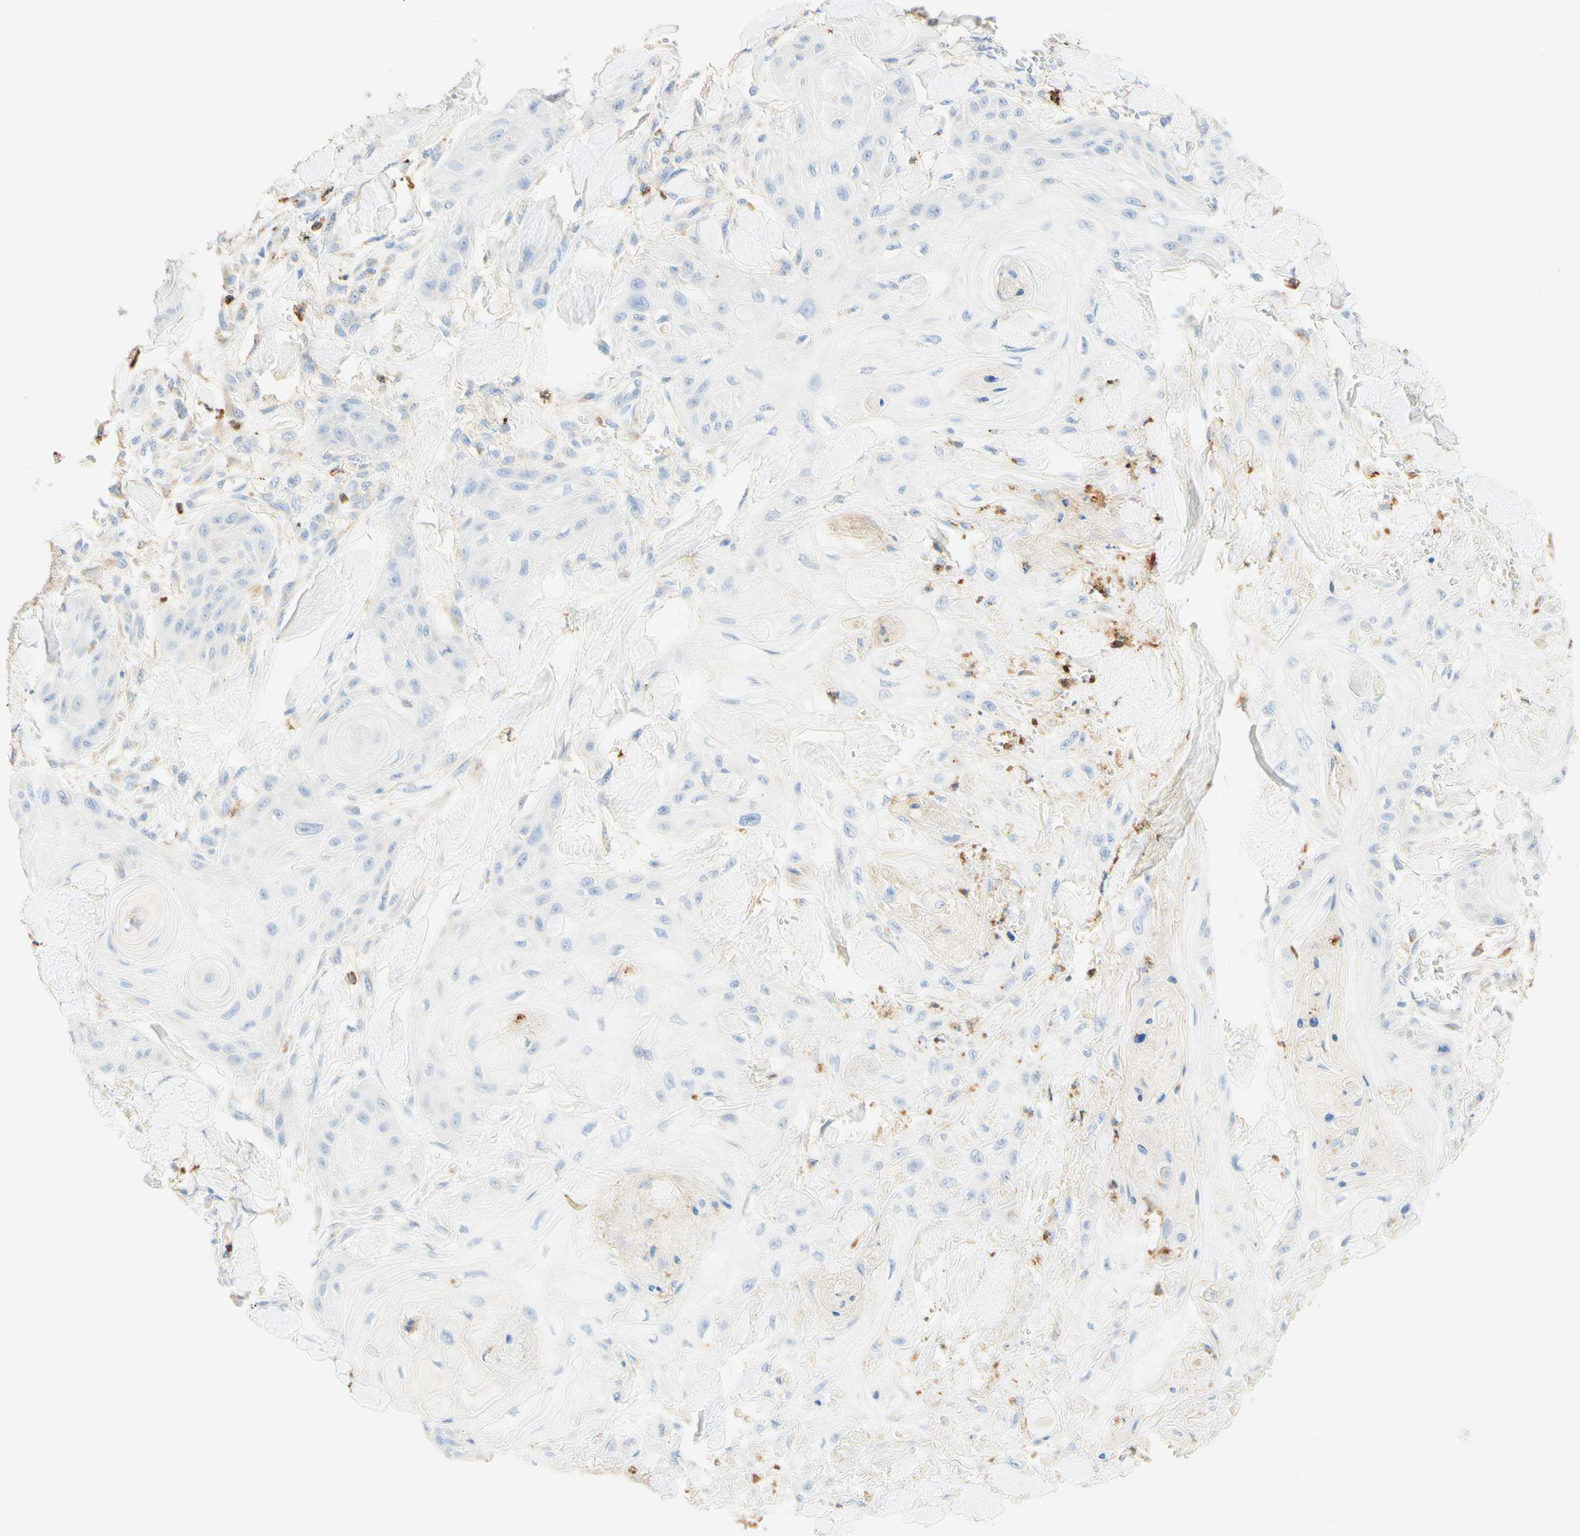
{"staining": {"intensity": "negative", "quantity": "none", "location": "none"}, "tissue": "skin cancer", "cell_type": "Tumor cells", "image_type": "cancer", "snomed": [{"axis": "morphology", "description": "Squamous cell carcinoma, NOS"}, {"axis": "topography", "description": "Skin"}], "caption": "Tumor cells are negative for brown protein staining in skin cancer. The staining was performed using DAB (3,3'-diaminobenzidine) to visualize the protein expression in brown, while the nuclei were stained in blue with hematoxylin (Magnification: 20x).", "gene": "CD63", "patient": {"sex": "male", "age": 74}}